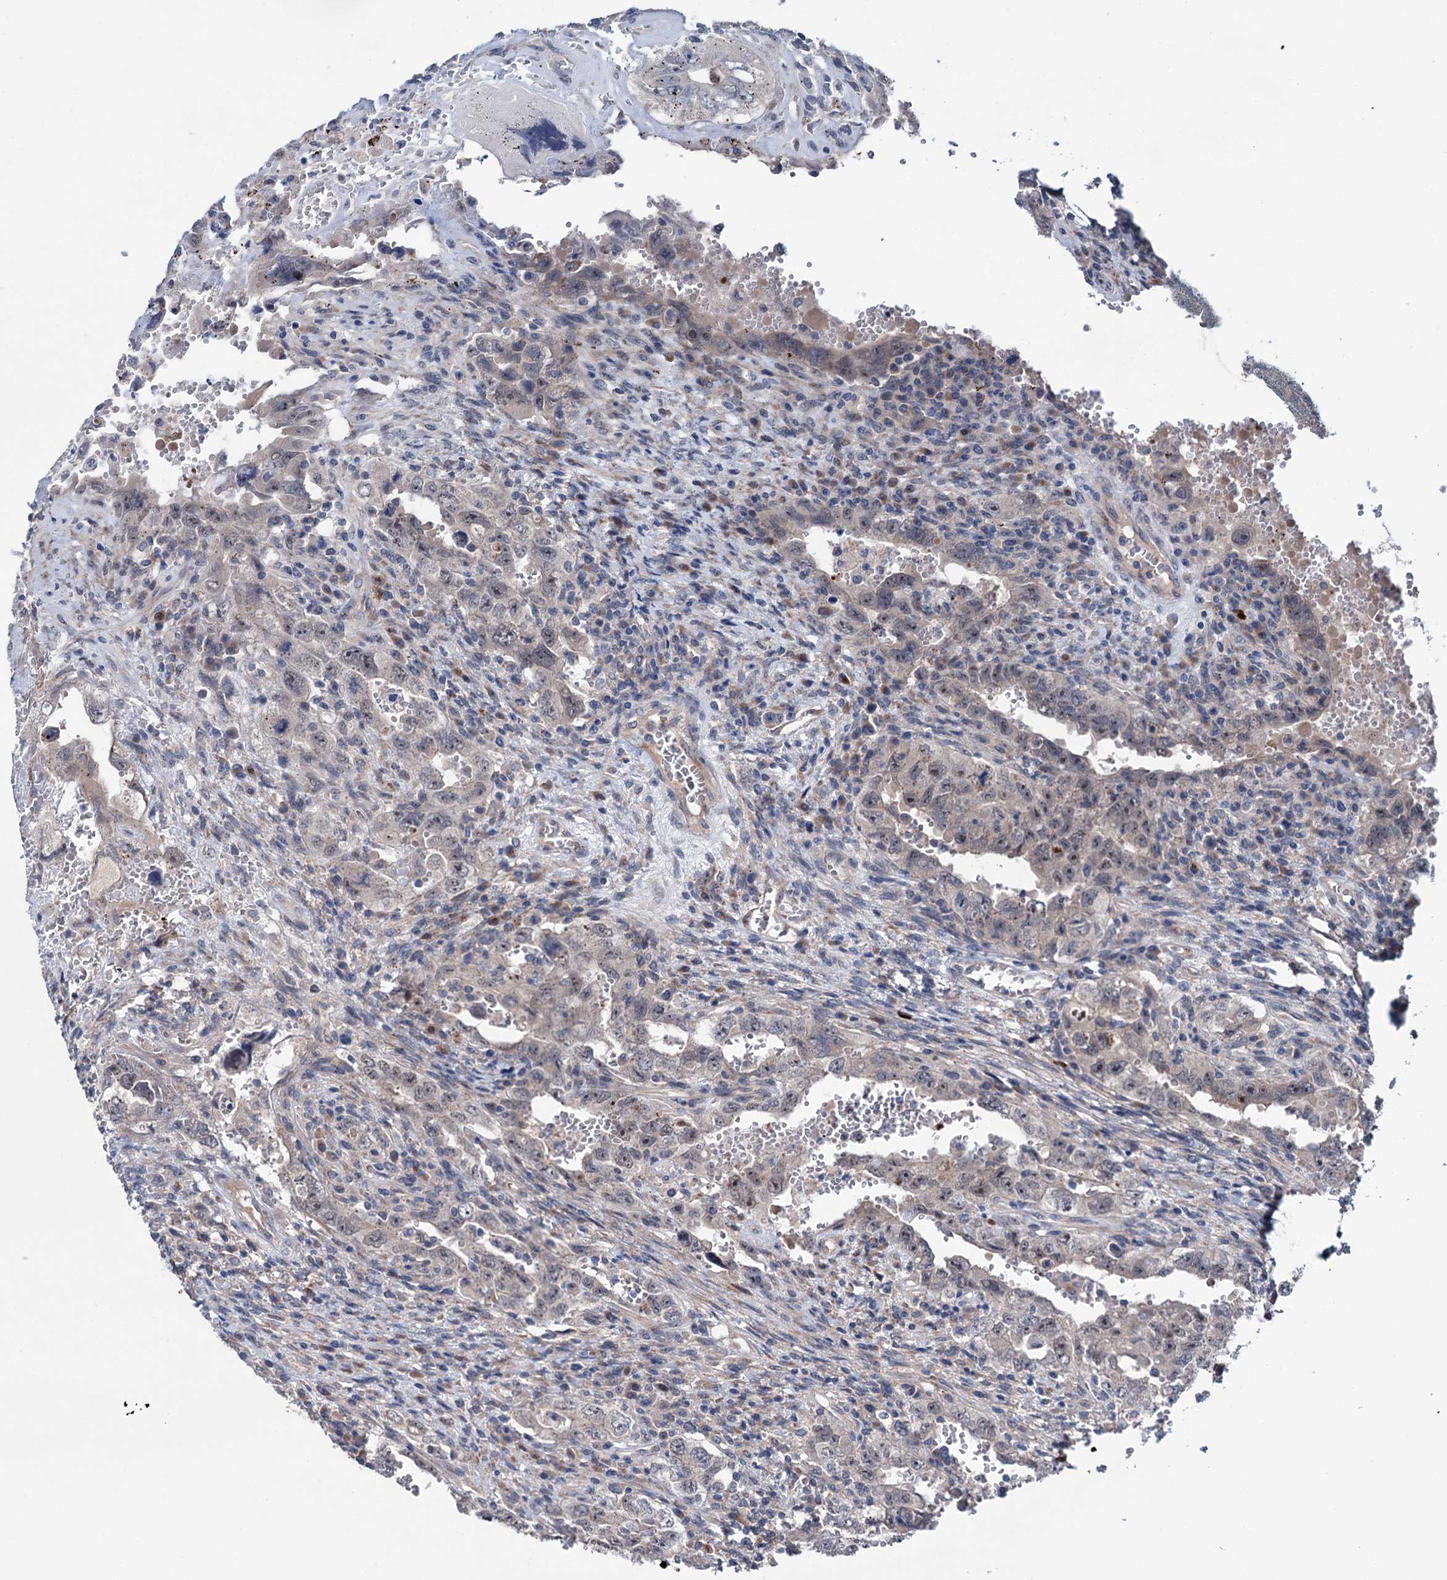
{"staining": {"intensity": "weak", "quantity": "<25%", "location": "nuclear"}, "tissue": "testis cancer", "cell_type": "Tumor cells", "image_type": "cancer", "snomed": [{"axis": "morphology", "description": "Carcinoma, Embryonal, NOS"}, {"axis": "topography", "description": "Testis"}], "caption": "DAB (3,3'-diaminobenzidine) immunohistochemical staining of human testis embryonal carcinoma displays no significant positivity in tumor cells.", "gene": "EYA4", "patient": {"sex": "male", "age": 26}}